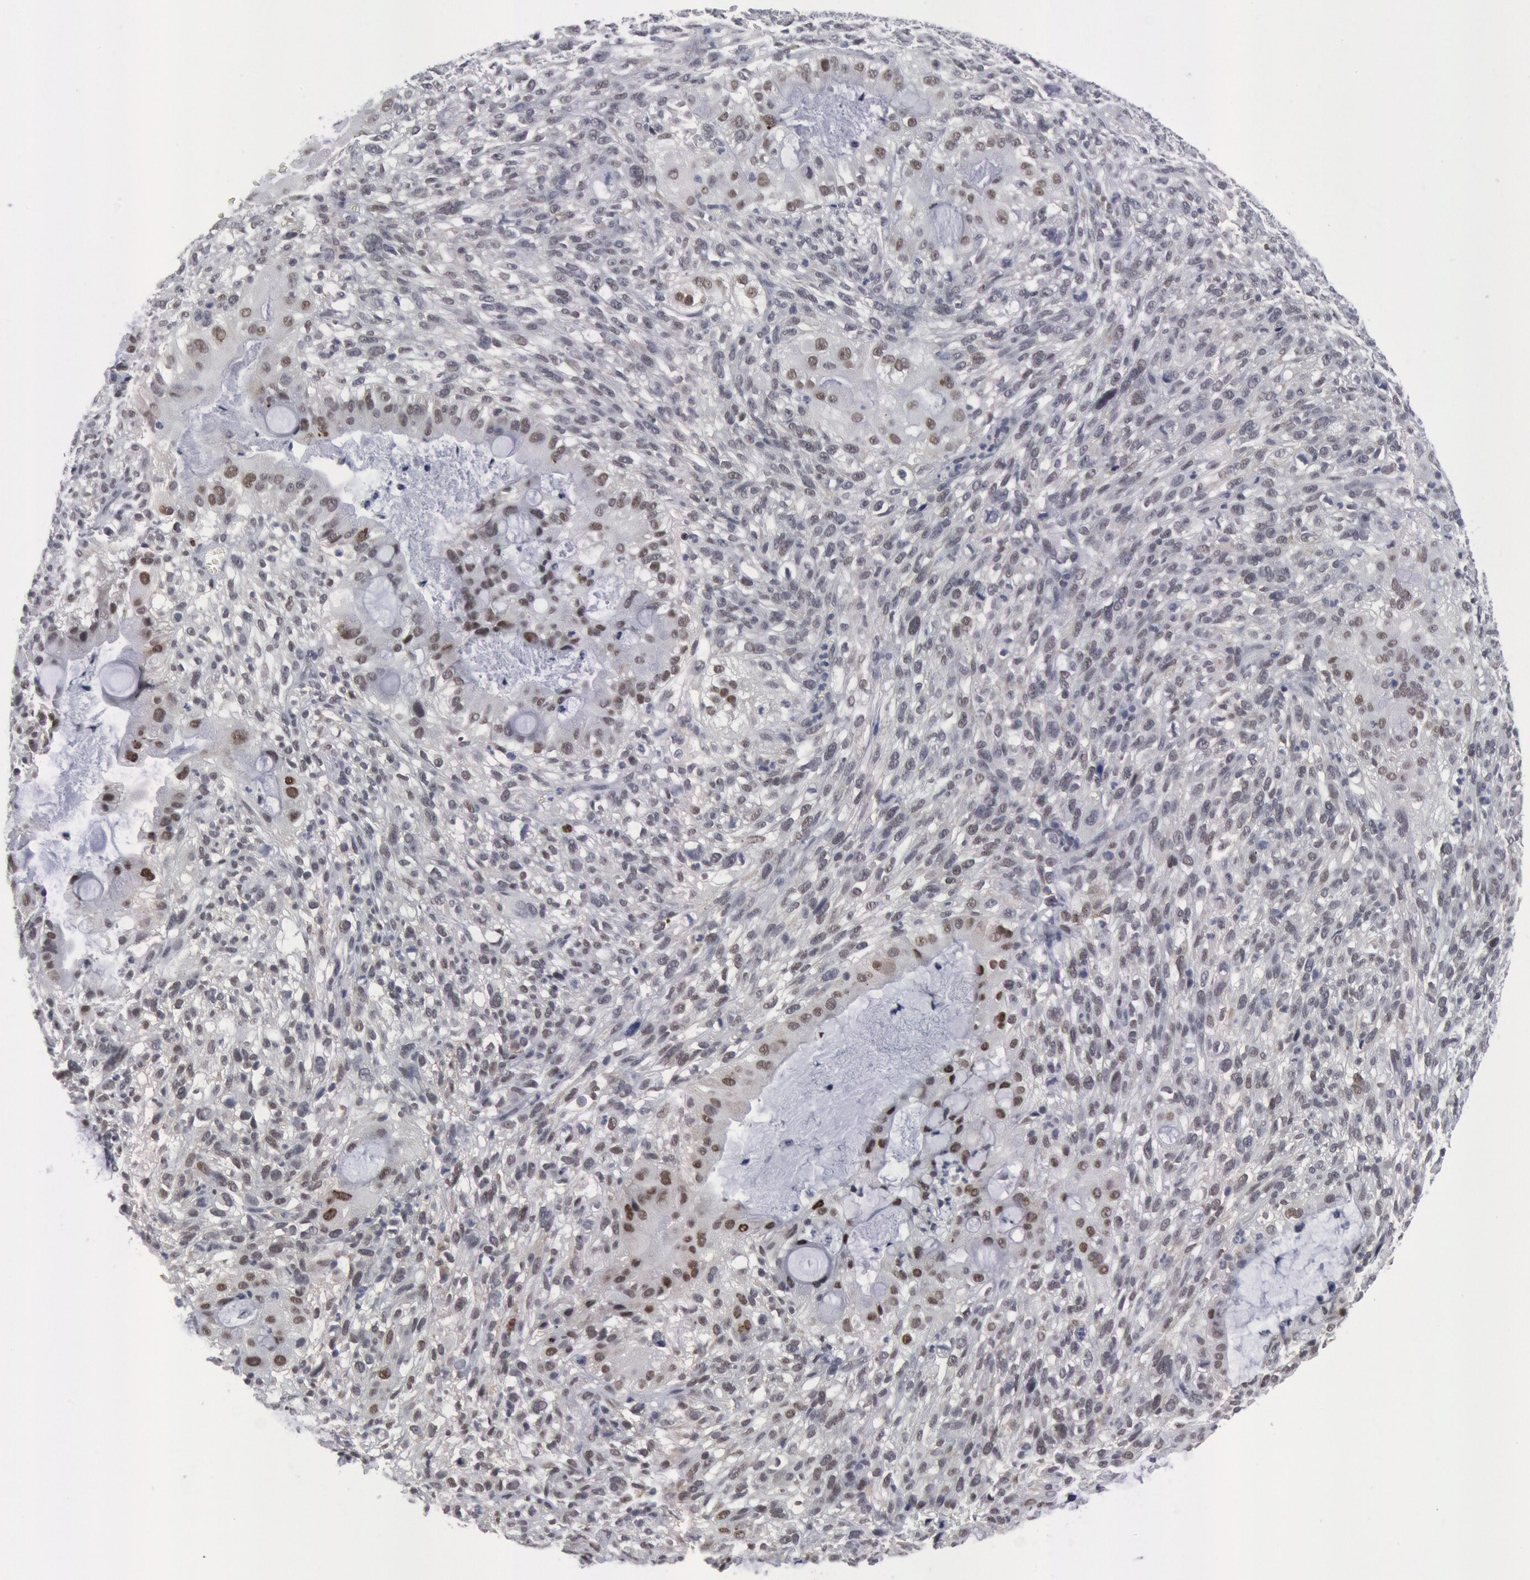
{"staining": {"intensity": "weak", "quantity": "<25%", "location": "nuclear"}, "tissue": "cervical cancer", "cell_type": "Tumor cells", "image_type": "cancer", "snomed": [{"axis": "morphology", "description": "Adenocarcinoma, NOS"}, {"axis": "topography", "description": "Cervix"}], "caption": "A photomicrograph of cervical adenocarcinoma stained for a protein shows no brown staining in tumor cells.", "gene": "FOXO1", "patient": {"sex": "female", "age": 41}}